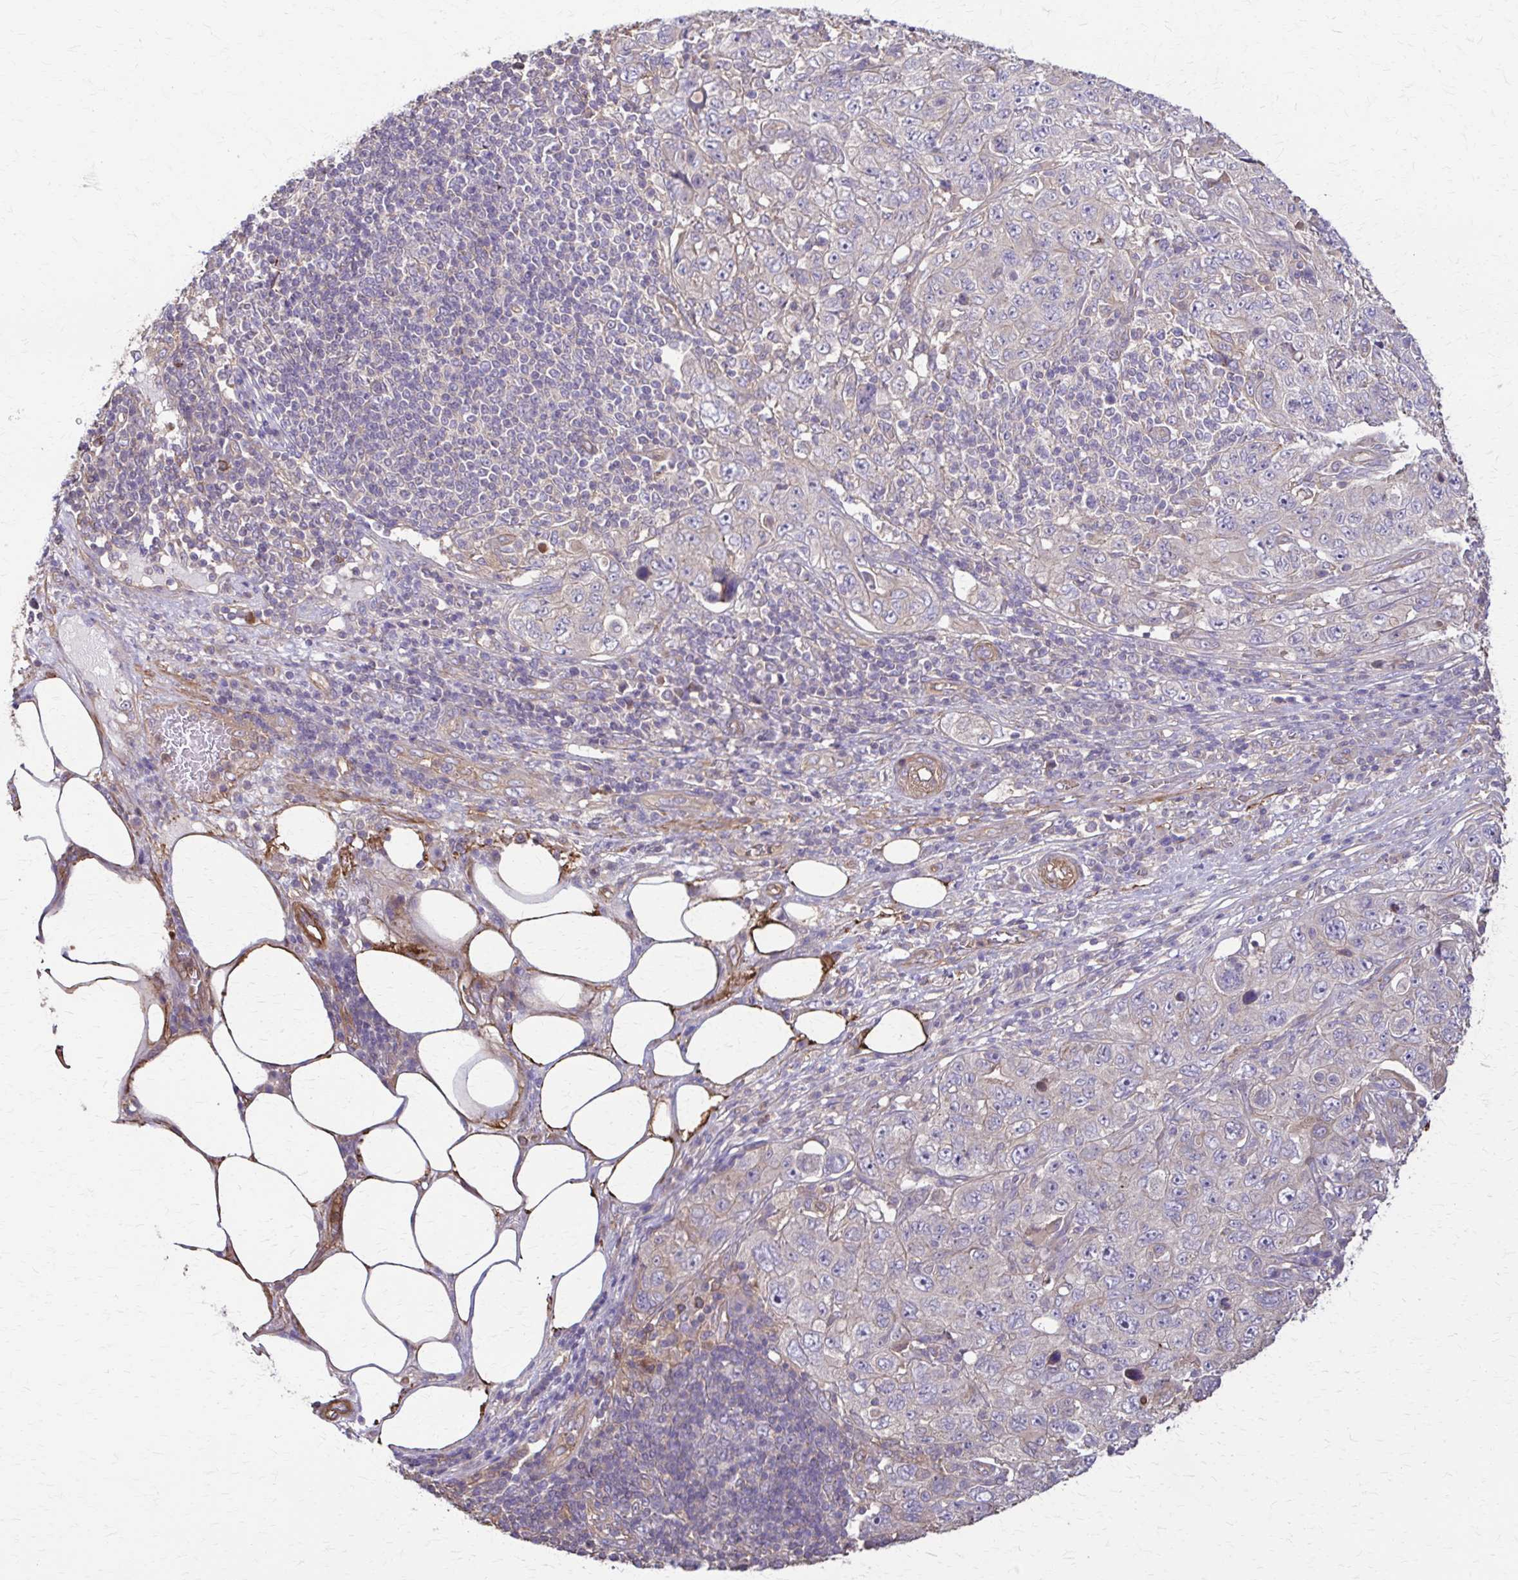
{"staining": {"intensity": "negative", "quantity": "none", "location": "none"}, "tissue": "pancreatic cancer", "cell_type": "Tumor cells", "image_type": "cancer", "snomed": [{"axis": "morphology", "description": "Adenocarcinoma, NOS"}, {"axis": "topography", "description": "Pancreas"}], "caption": "Immunohistochemistry micrograph of neoplastic tissue: pancreatic cancer (adenocarcinoma) stained with DAB displays no significant protein positivity in tumor cells. (Immunohistochemistry, brightfield microscopy, high magnification).", "gene": "DSP", "patient": {"sex": "male", "age": 68}}